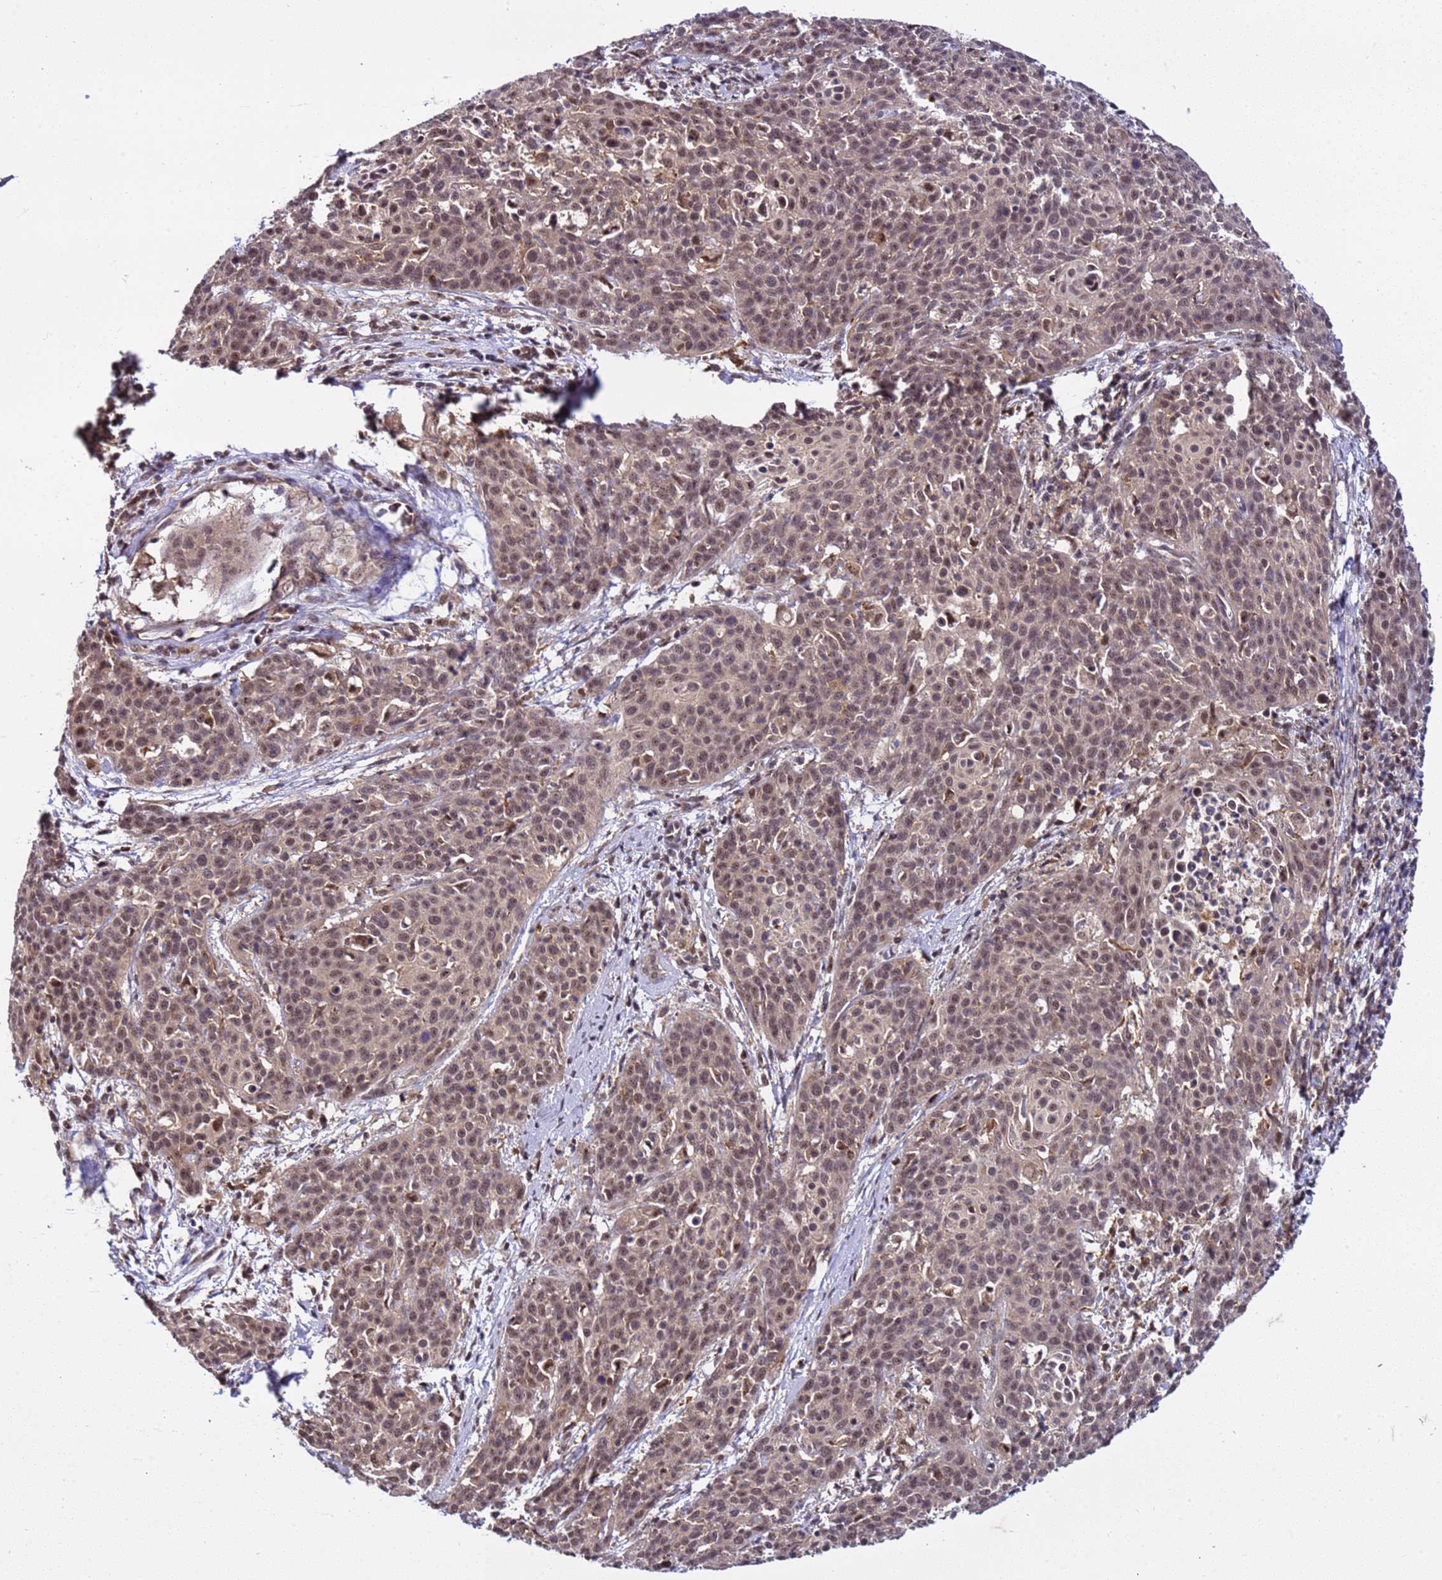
{"staining": {"intensity": "moderate", "quantity": ">75%", "location": "nuclear"}, "tissue": "cervical cancer", "cell_type": "Tumor cells", "image_type": "cancer", "snomed": [{"axis": "morphology", "description": "Squamous cell carcinoma, NOS"}, {"axis": "topography", "description": "Cervix"}], "caption": "Approximately >75% of tumor cells in human cervical squamous cell carcinoma exhibit moderate nuclear protein positivity as visualized by brown immunohistochemical staining.", "gene": "GEN1", "patient": {"sex": "female", "age": 38}}